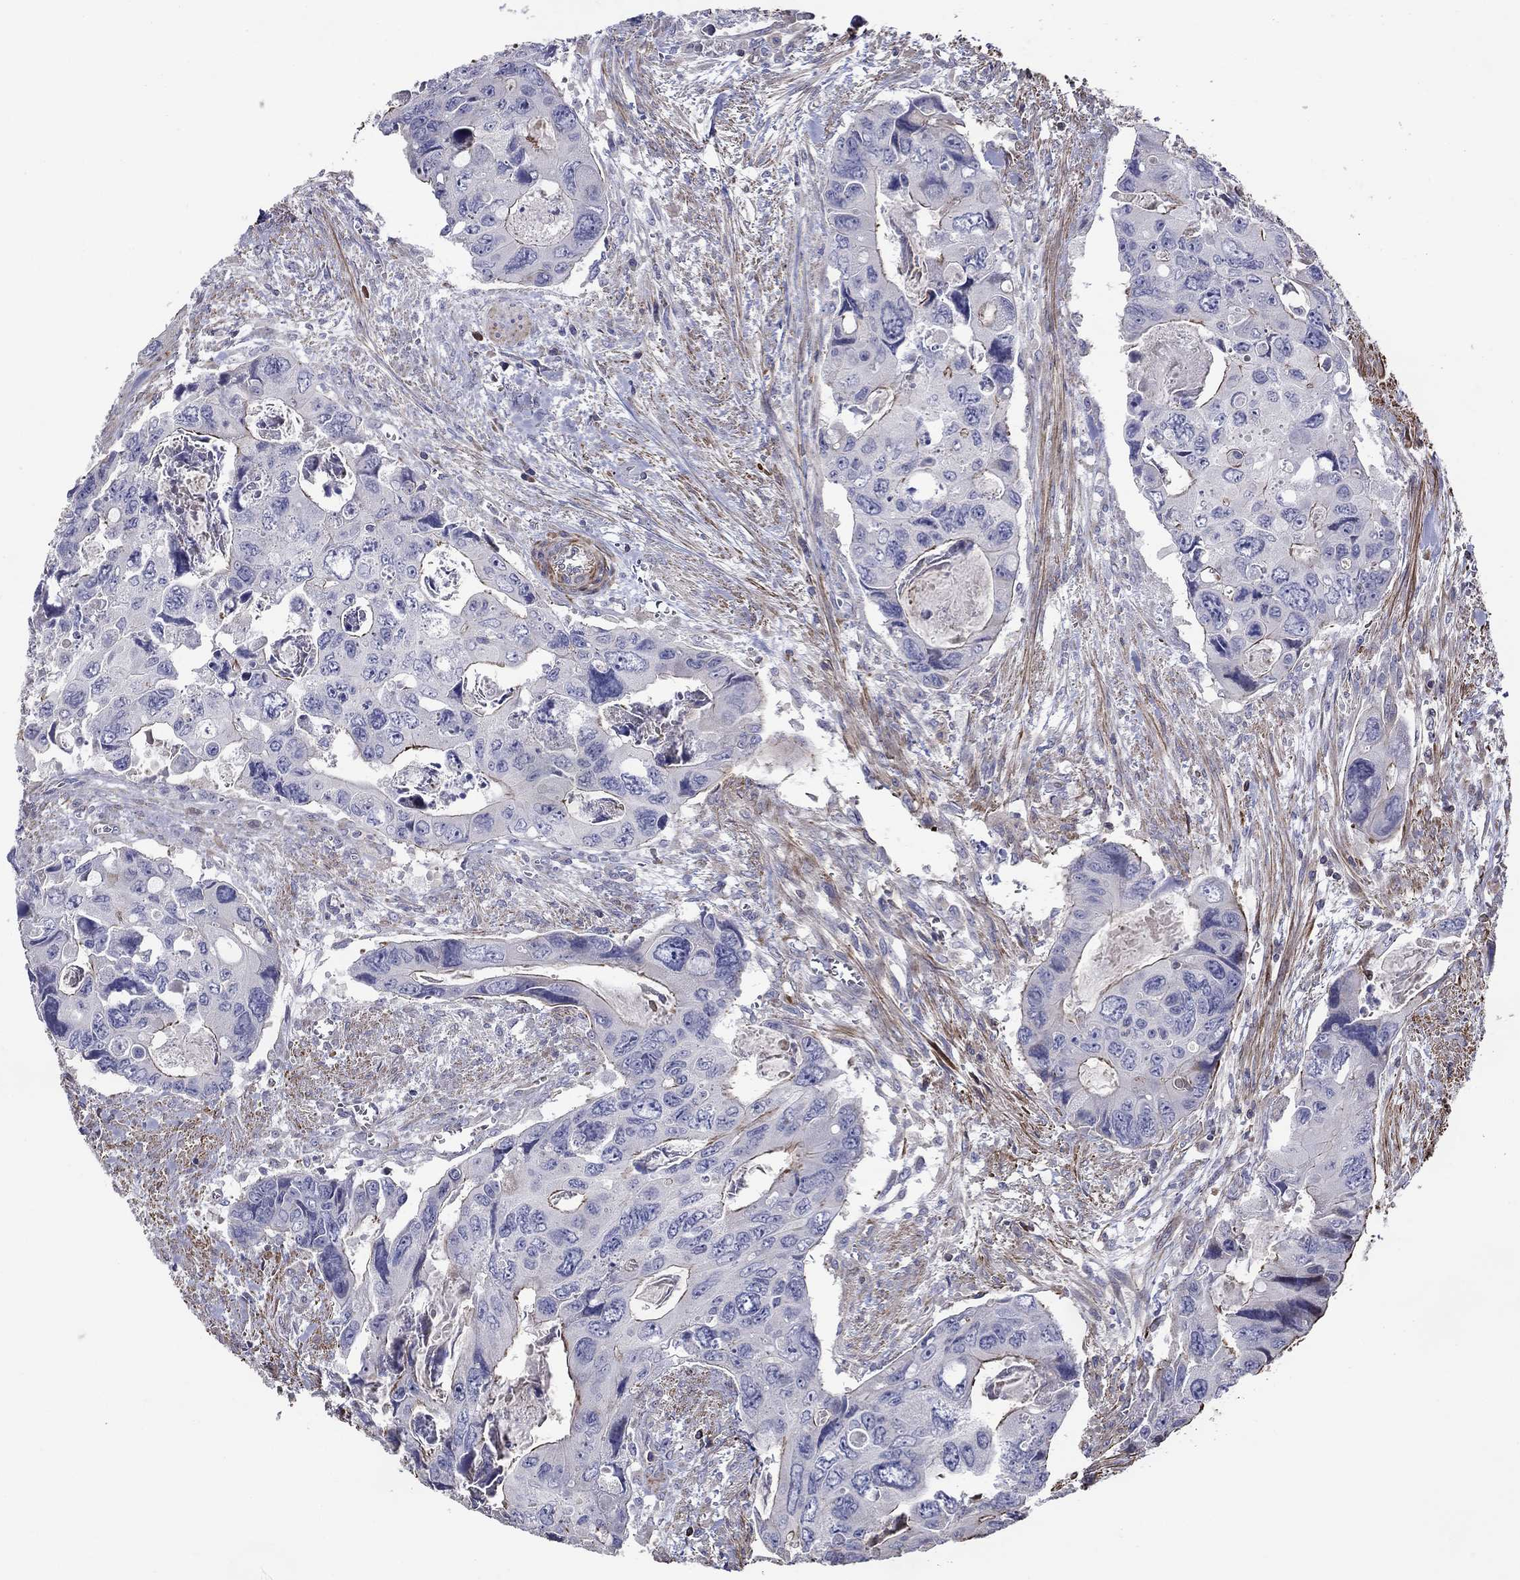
{"staining": {"intensity": "negative", "quantity": "none", "location": "none"}, "tissue": "colorectal cancer", "cell_type": "Tumor cells", "image_type": "cancer", "snomed": [{"axis": "morphology", "description": "Adenocarcinoma, NOS"}, {"axis": "topography", "description": "Rectum"}], "caption": "Histopathology image shows no significant protein expression in tumor cells of colorectal cancer (adenocarcinoma).", "gene": "NPHP1", "patient": {"sex": "male", "age": 62}}